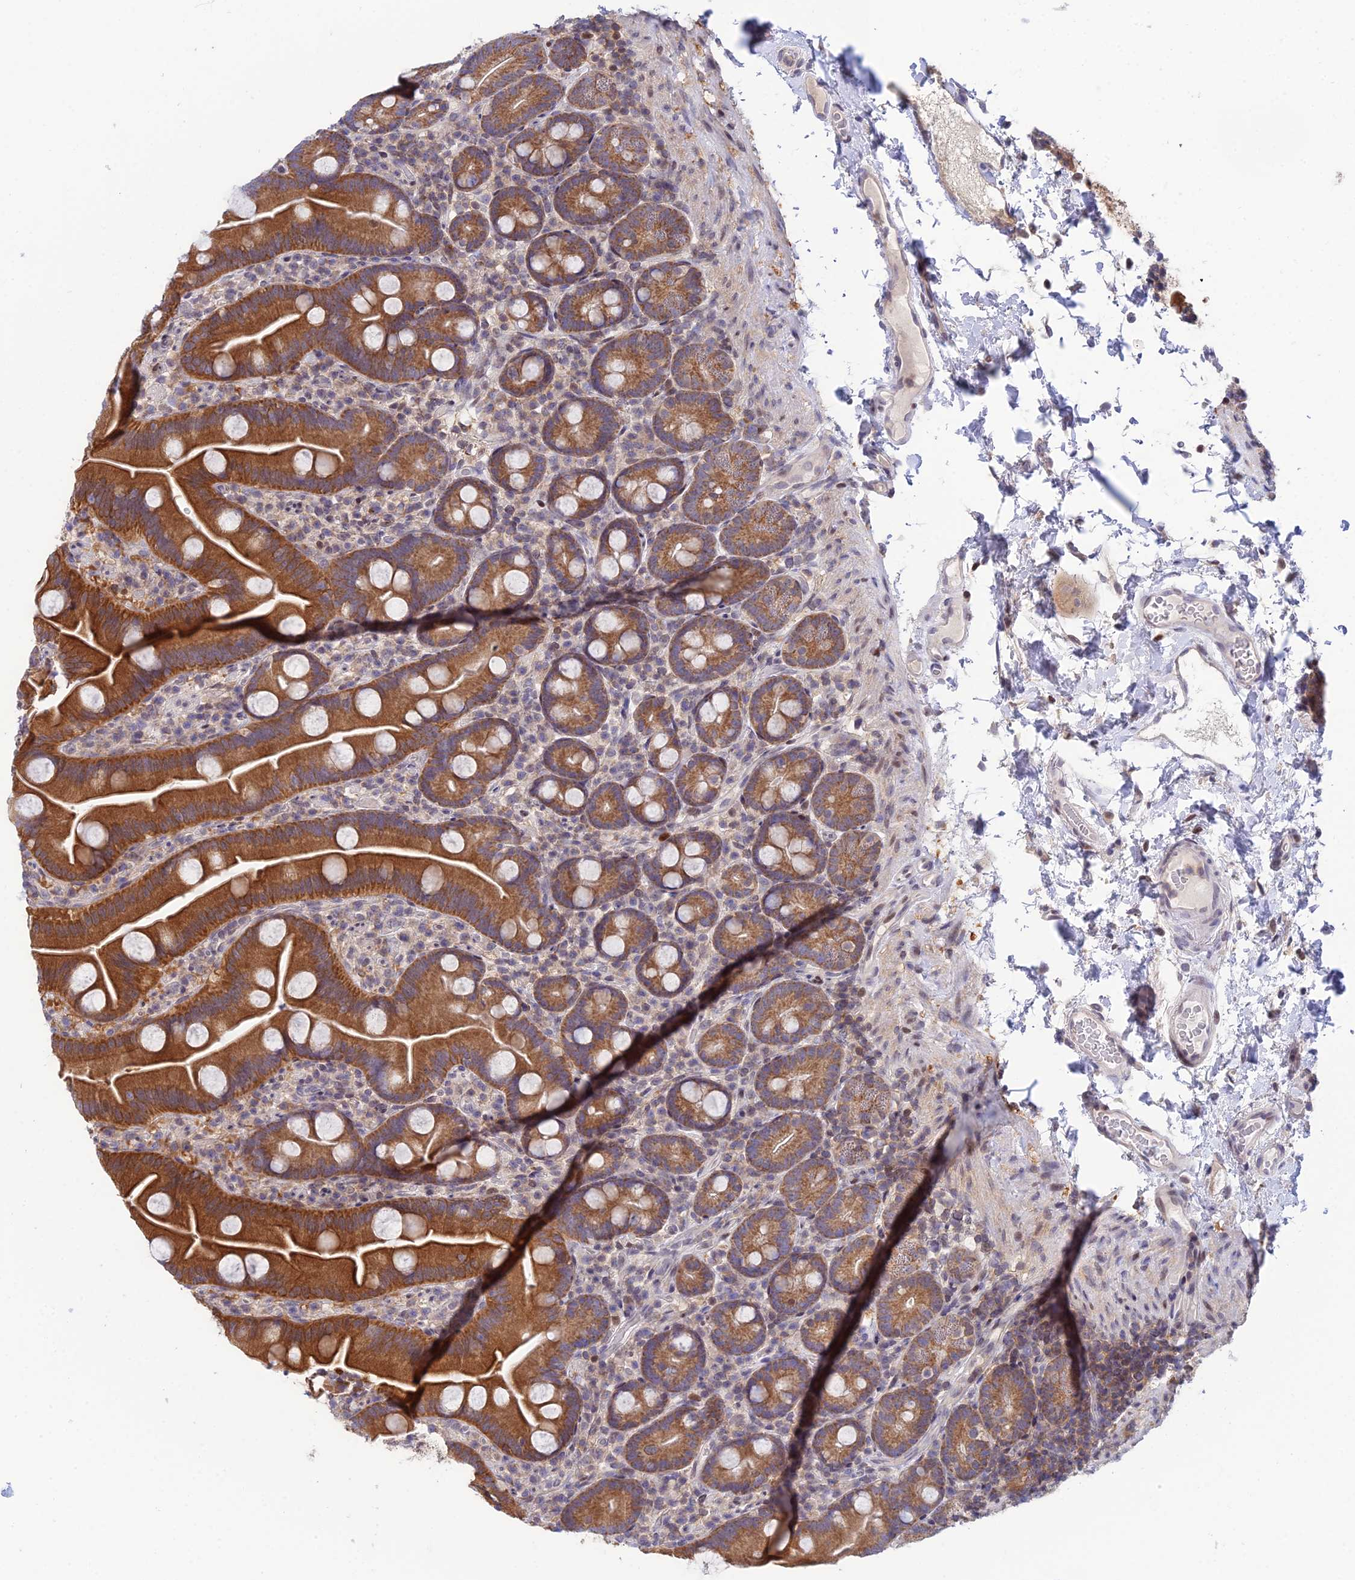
{"staining": {"intensity": "strong", "quantity": ">75%", "location": "cytoplasmic/membranous"}, "tissue": "small intestine", "cell_type": "Glandular cells", "image_type": "normal", "snomed": [{"axis": "morphology", "description": "Normal tissue, NOS"}, {"axis": "topography", "description": "Small intestine"}], "caption": "A photomicrograph of human small intestine stained for a protein displays strong cytoplasmic/membranous brown staining in glandular cells.", "gene": "ELOA2", "patient": {"sex": "female", "age": 68}}